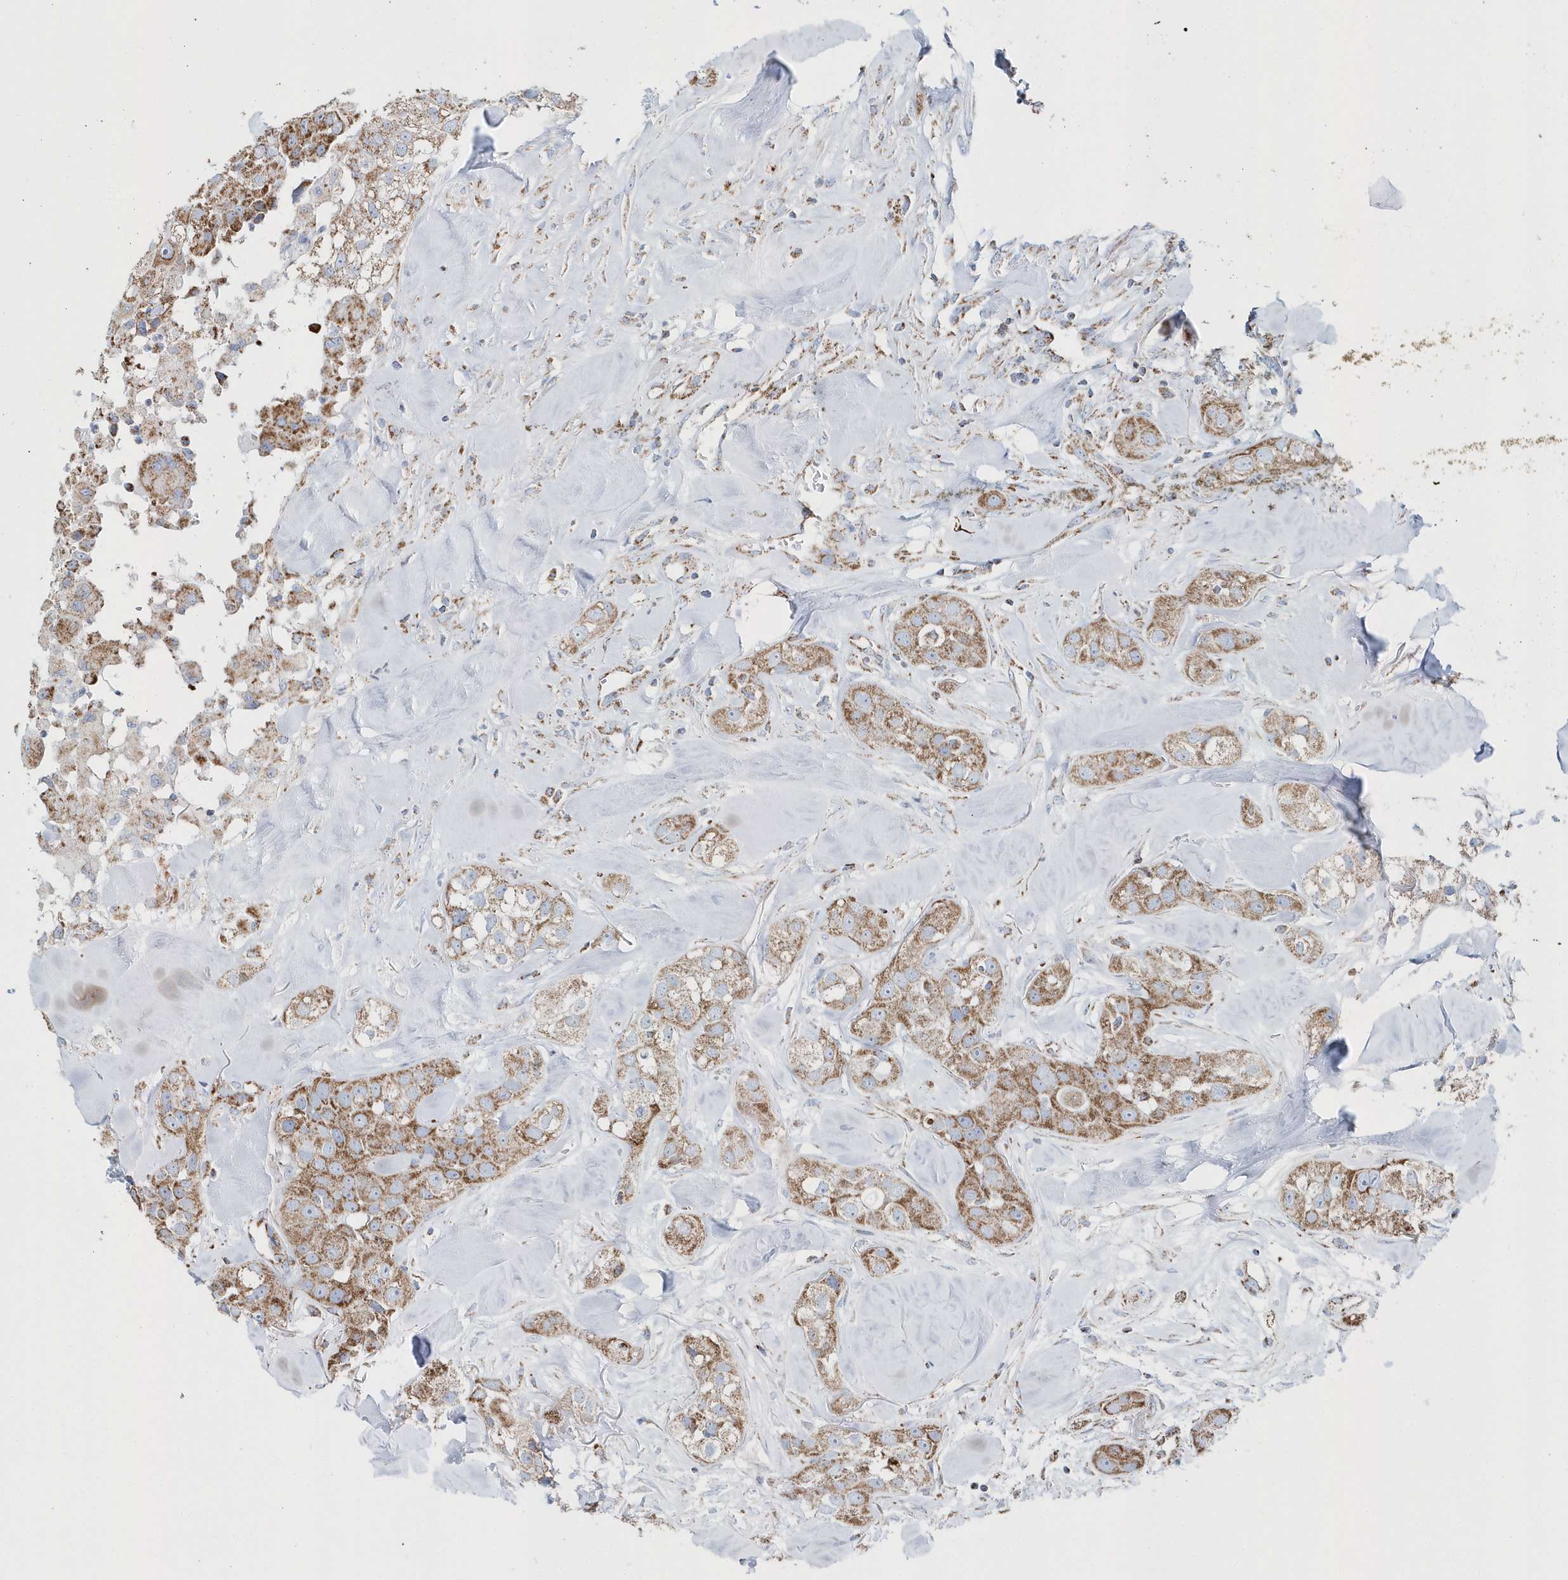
{"staining": {"intensity": "moderate", "quantity": ">75%", "location": "cytoplasmic/membranous"}, "tissue": "head and neck cancer", "cell_type": "Tumor cells", "image_type": "cancer", "snomed": [{"axis": "morphology", "description": "Normal tissue, NOS"}, {"axis": "morphology", "description": "Squamous cell carcinoma, NOS"}, {"axis": "topography", "description": "Skeletal muscle"}, {"axis": "topography", "description": "Head-Neck"}], "caption": "Immunohistochemical staining of head and neck squamous cell carcinoma shows medium levels of moderate cytoplasmic/membranous protein positivity in about >75% of tumor cells.", "gene": "TMCO6", "patient": {"sex": "male", "age": 51}}